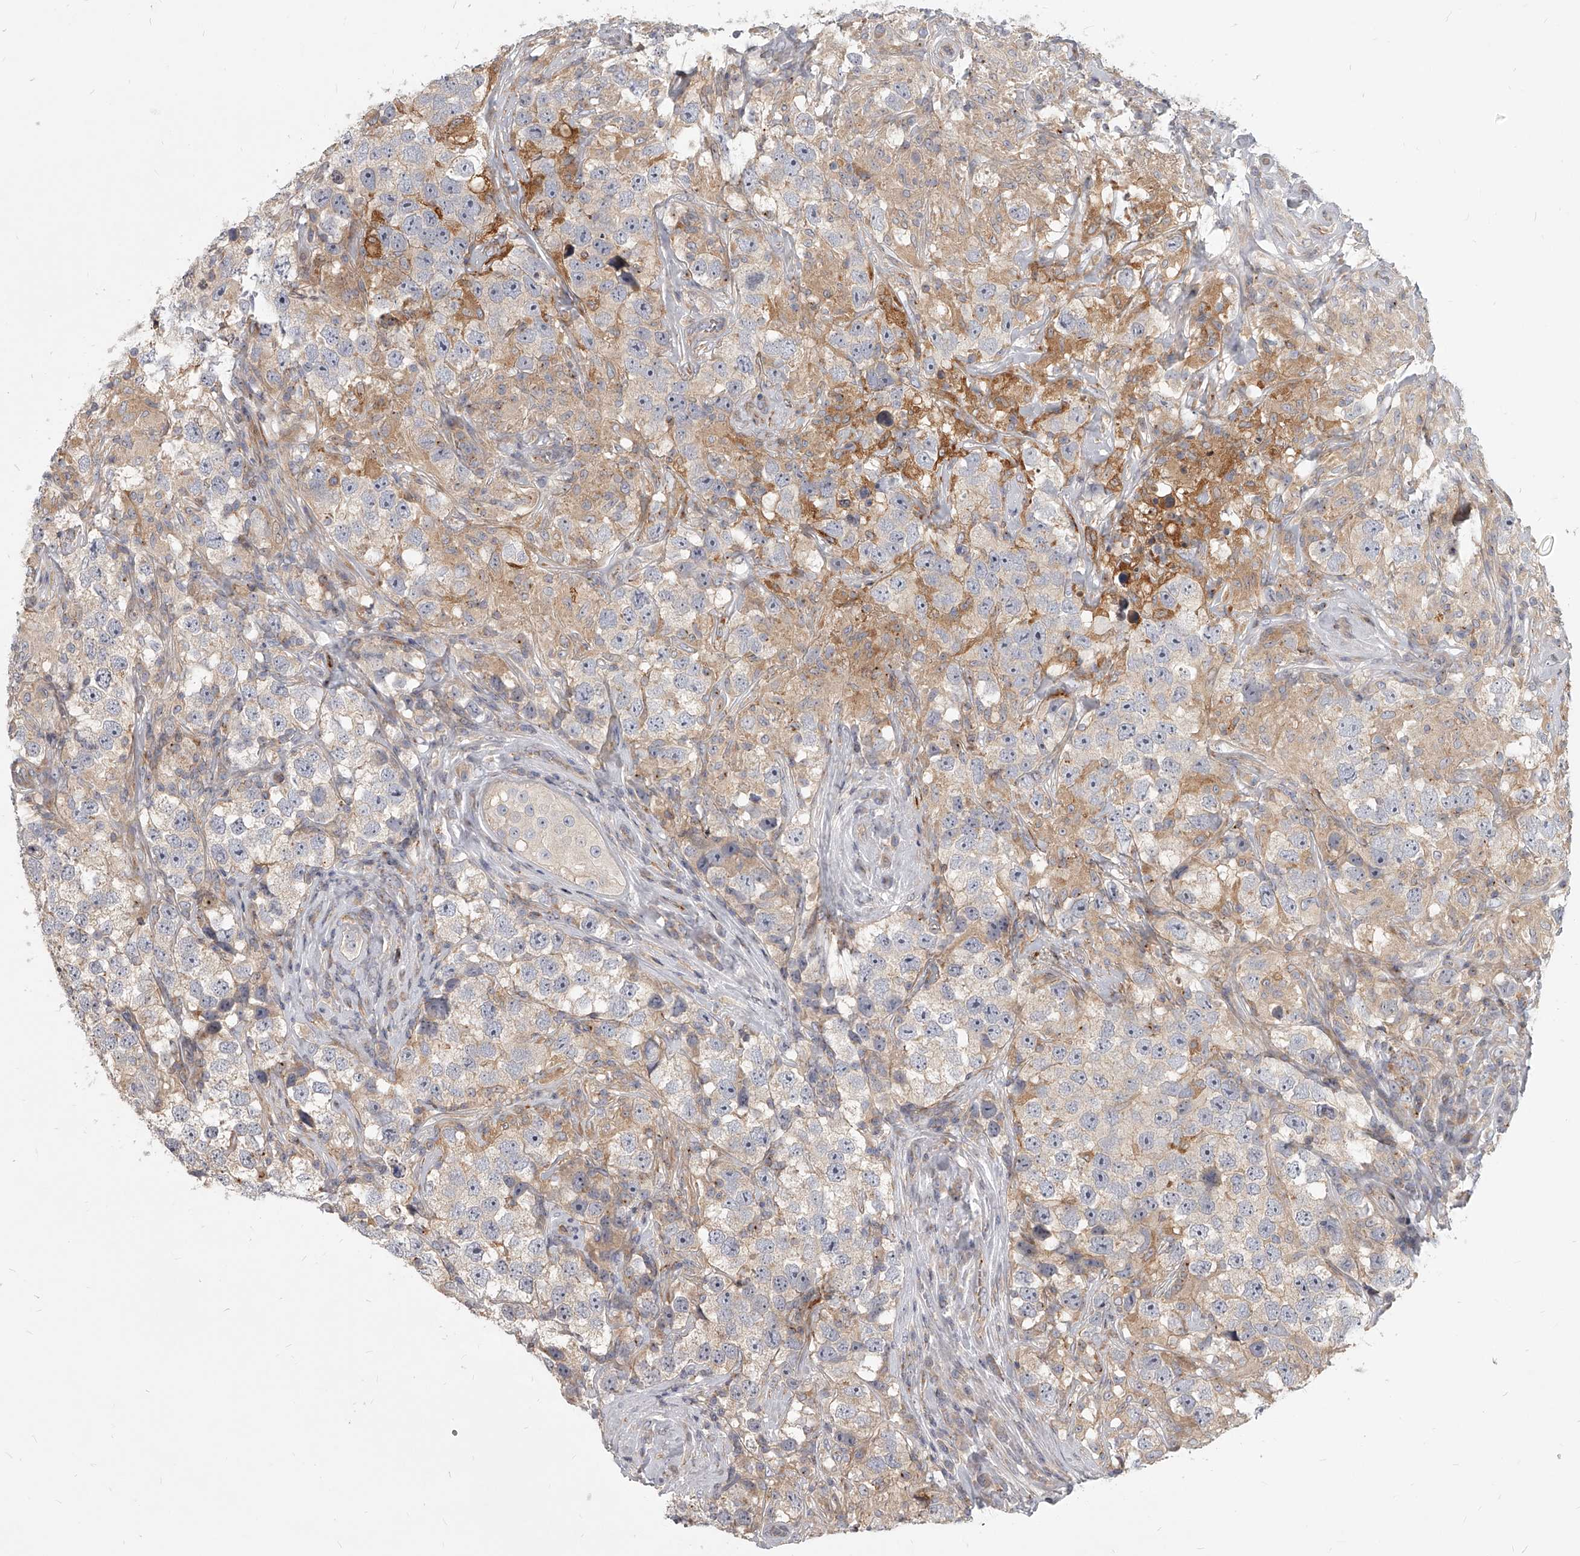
{"staining": {"intensity": "negative", "quantity": "none", "location": "none"}, "tissue": "testis cancer", "cell_type": "Tumor cells", "image_type": "cancer", "snomed": [{"axis": "morphology", "description": "Seminoma, NOS"}, {"axis": "topography", "description": "Testis"}], "caption": "A micrograph of human testis cancer is negative for staining in tumor cells.", "gene": "SLC37A1", "patient": {"sex": "male", "age": 49}}